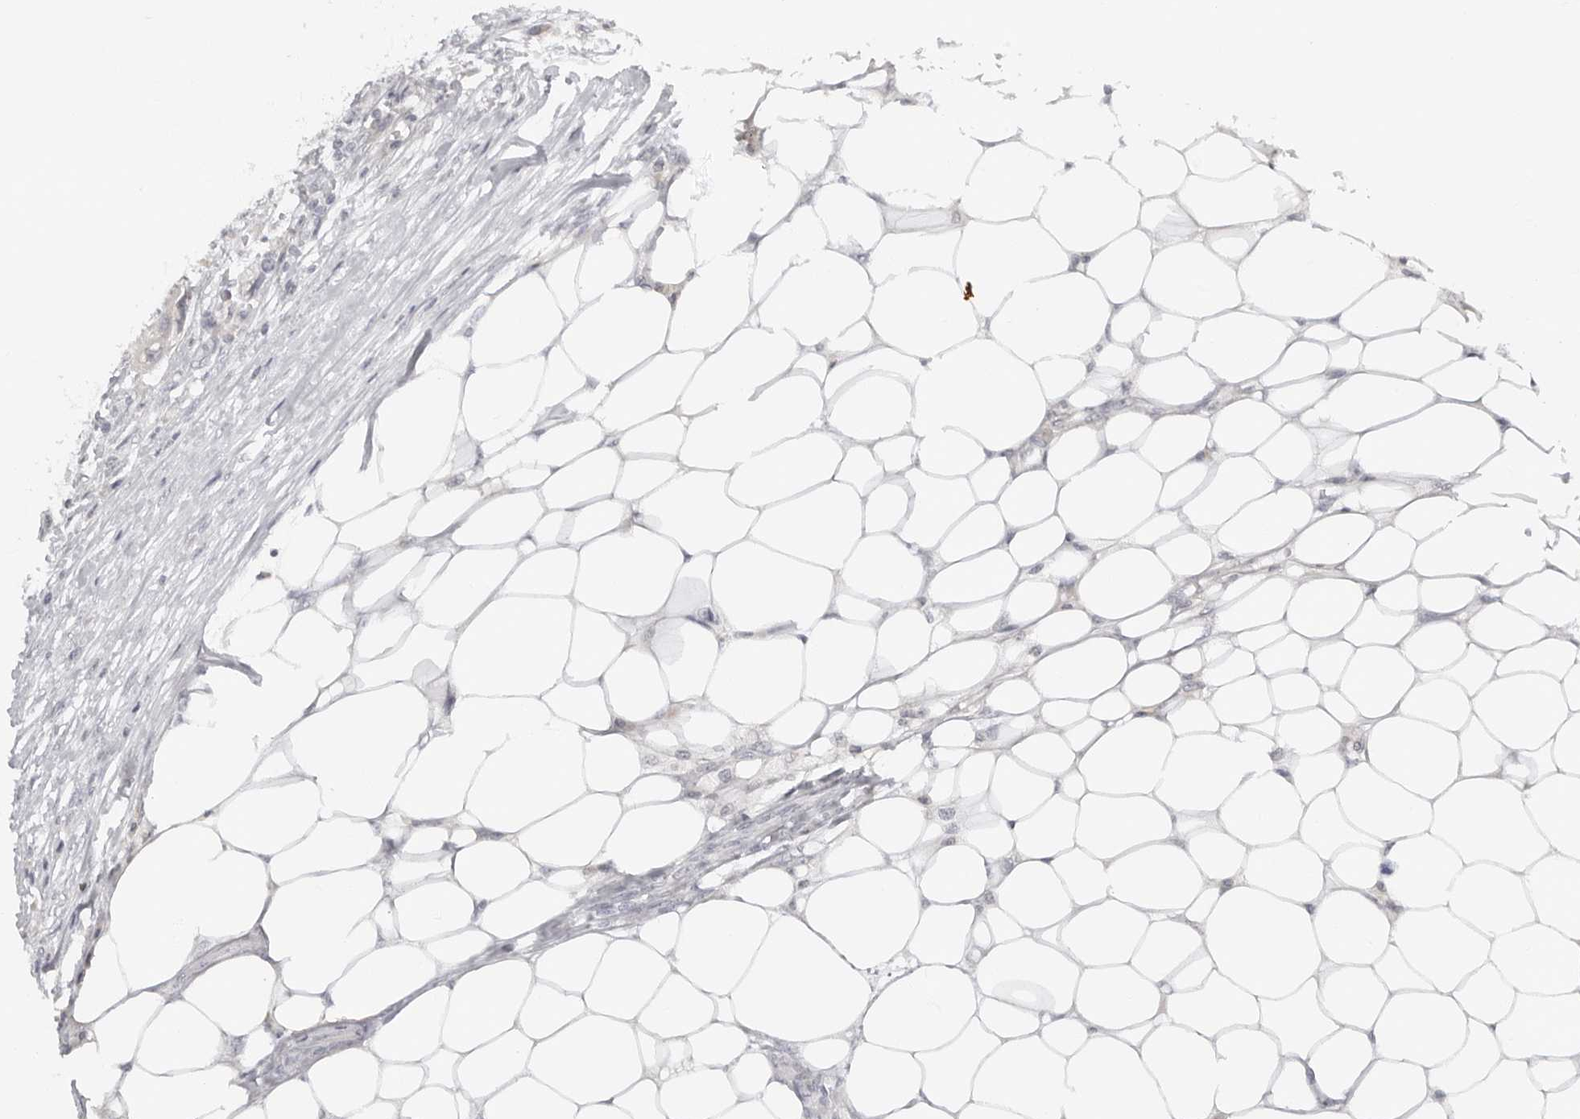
{"staining": {"intensity": "negative", "quantity": "none", "location": "none"}, "tissue": "colorectal cancer", "cell_type": "Tumor cells", "image_type": "cancer", "snomed": [{"axis": "morphology", "description": "Adenocarcinoma, NOS"}, {"axis": "topography", "description": "Colon"}], "caption": "Tumor cells are negative for protein expression in human adenocarcinoma (colorectal).", "gene": "ACP6", "patient": {"sex": "female", "age": 46}}